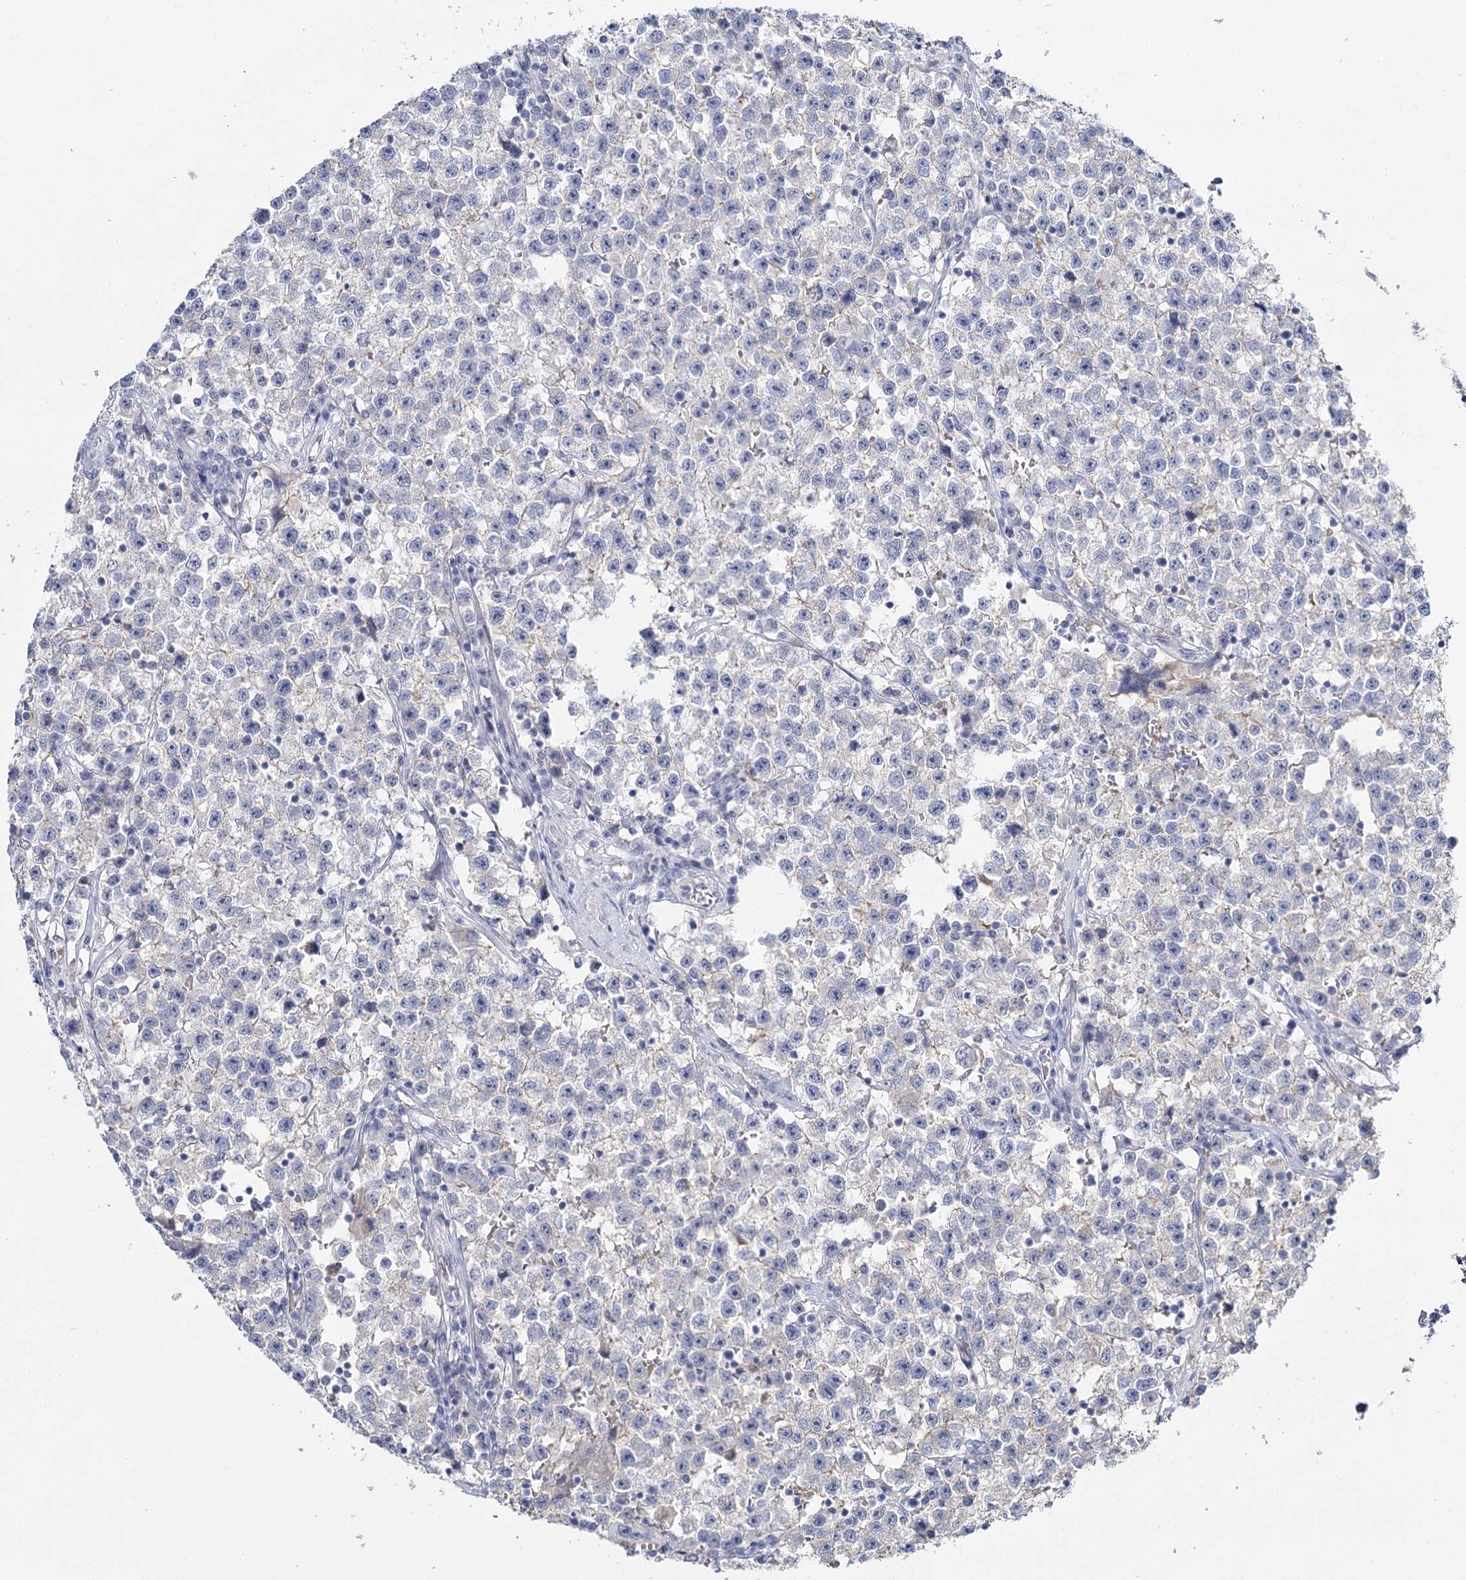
{"staining": {"intensity": "negative", "quantity": "none", "location": "none"}, "tissue": "testis cancer", "cell_type": "Tumor cells", "image_type": "cancer", "snomed": [{"axis": "morphology", "description": "Seminoma, NOS"}, {"axis": "topography", "description": "Testis"}], "caption": "The IHC image has no significant expression in tumor cells of testis cancer tissue.", "gene": "IGSF3", "patient": {"sex": "male", "age": 22}}